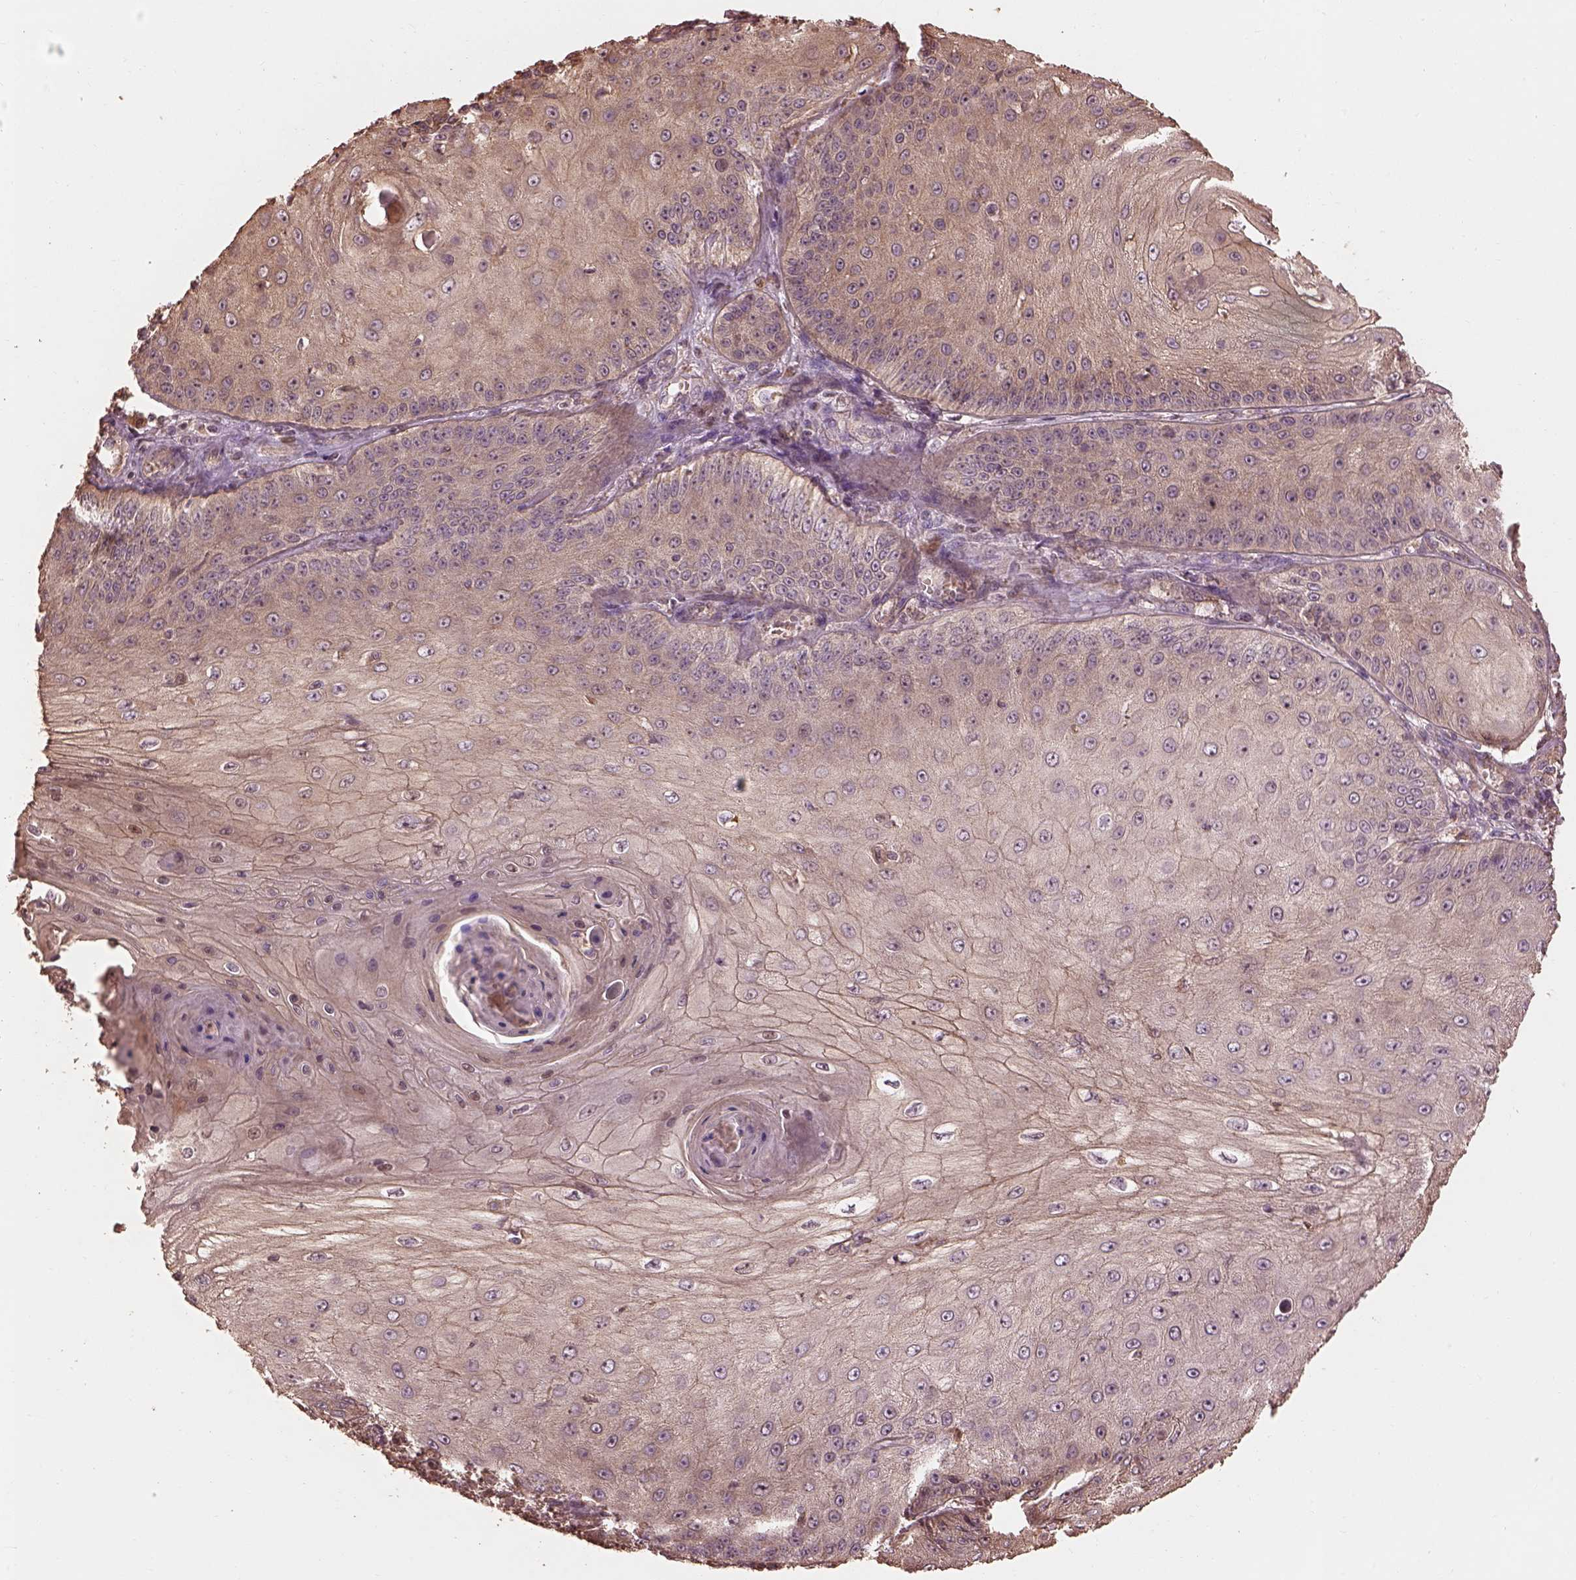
{"staining": {"intensity": "weak", "quantity": "25%-75%", "location": "cytoplasmic/membranous"}, "tissue": "skin cancer", "cell_type": "Tumor cells", "image_type": "cancer", "snomed": [{"axis": "morphology", "description": "Squamous cell carcinoma, NOS"}, {"axis": "topography", "description": "Skin"}], "caption": "IHC (DAB (3,3'-diaminobenzidine)) staining of human squamous cell carcinoma (skin) displays weak cytoplasmic/membranous protein expression in approximately 25%-75% of tumor cells. (Stains: DAB in brown, nuclei in blue, Microscopy: brightfield microscopy at high magnification).", "gene": "METTL4", "patient": {"sex": "male", "age": 70}}